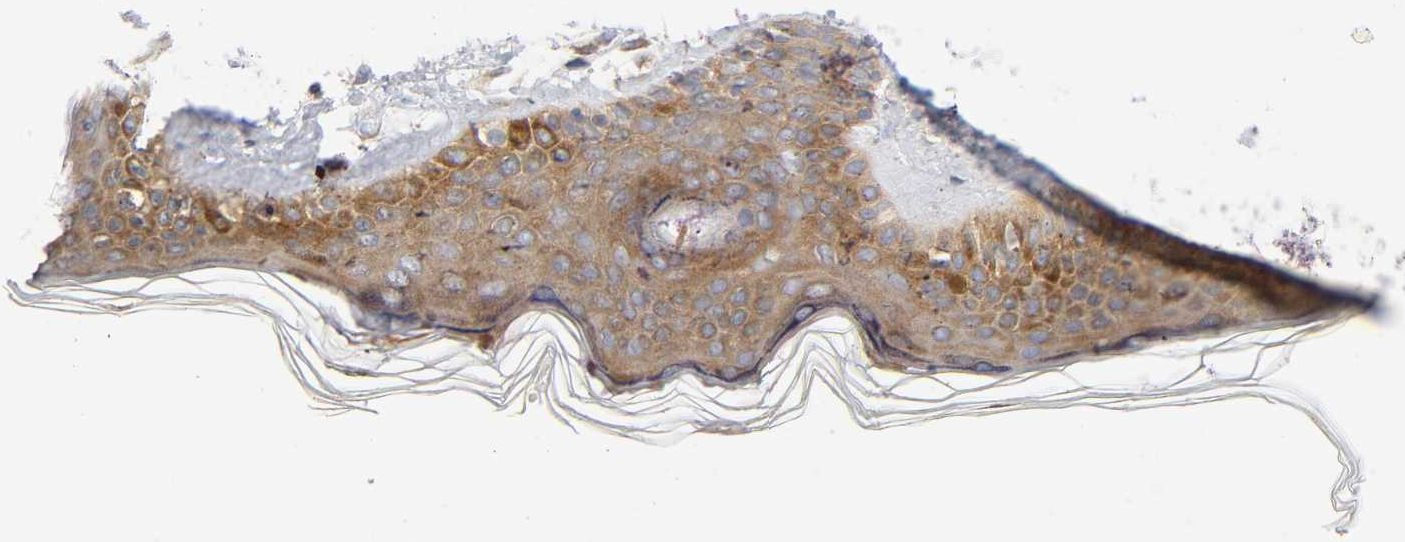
{"staining": {"intensity": "weak", "quantity": ">75%", "location": "cytoplasmic/membranous"}, "tissue": "skin", "cell_type": "Fibroblasts", "image_type": "normal", "snomed": [{"axis": "morphology", "description": "Normal tissue, NOS"}, {"axis": "topography", "description": "Skin"}], "caption": "Skin stained with IHC shows weak cytoplasmic/membranous positivity in approximately >75% of fibroblasts.", "gene": "IQCJ", "patient": {"sex": "male", "age": 63}}